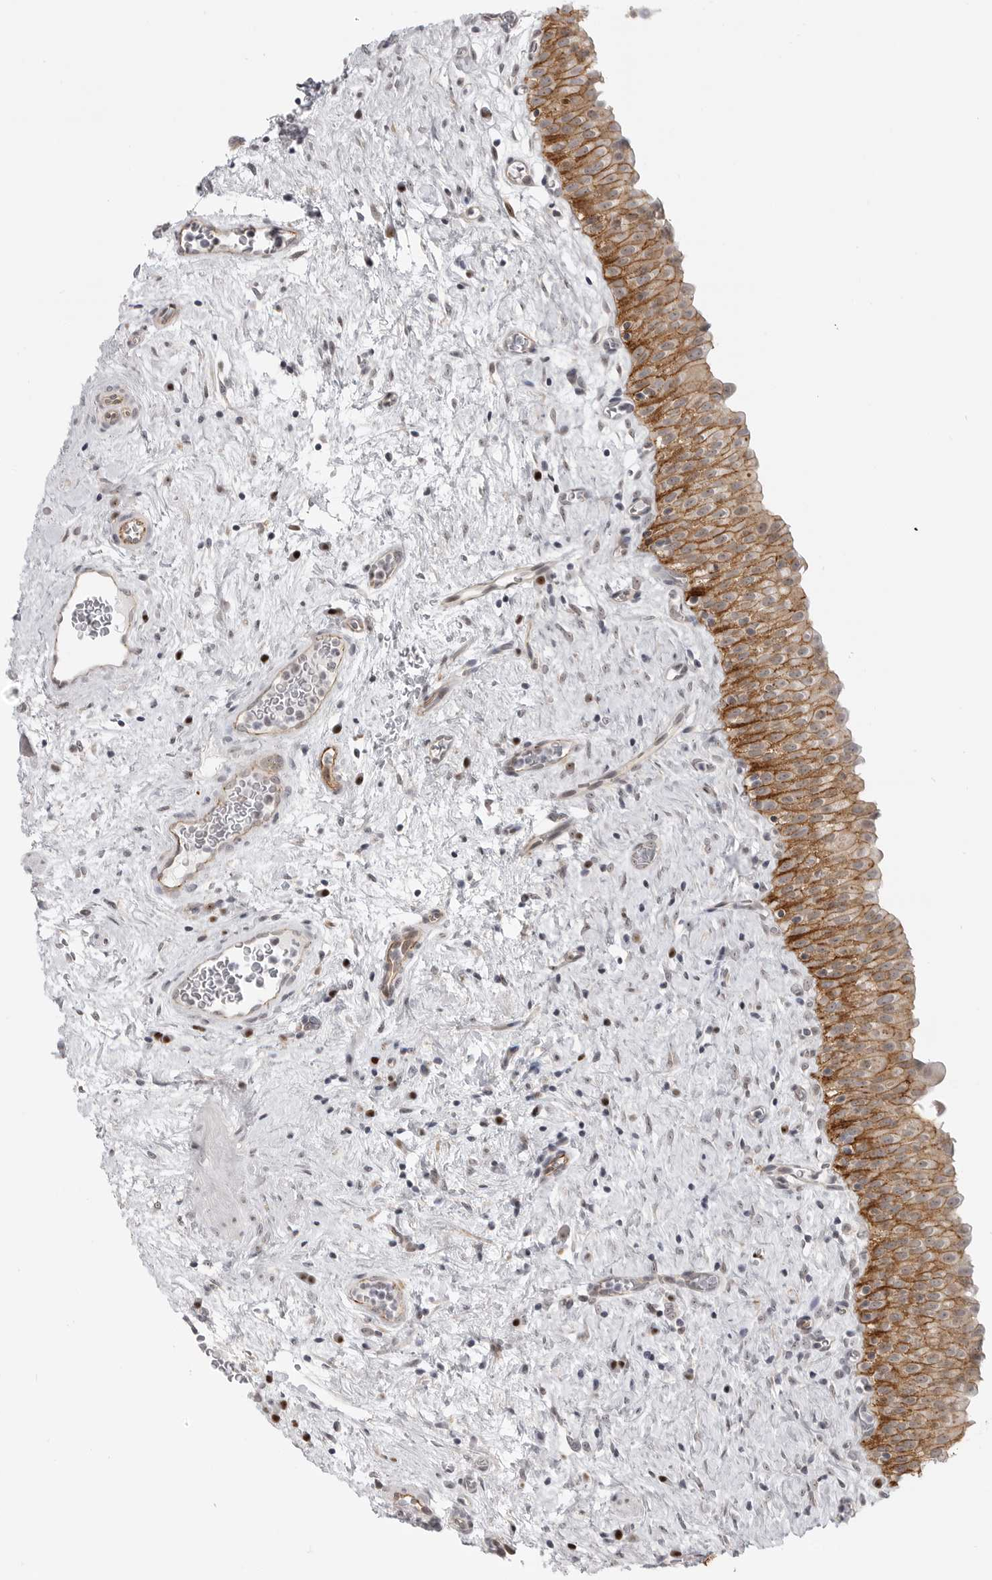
{"staining": {"intensity": "moderate", "quantity": ">75%", "location": "cytoplasmic/membranous"}, "tissue": "urinary bladder", "cell_type": "Urothelial cells", "image_type": "normal", "snomed": [{"axis": "morphology", "description": "Normal tissue, NOS"}, {"axis": "topography", "description": "Urinary bladder"}], "caption": "Immunohistochemical staining of benign human urinary bladder displays moderate cytoplasmic/membranous protein positivity in approximately >75% of urothelial cells.", "gene": "CEP295NL", "patient": {"sex": "male", "age": 82}}